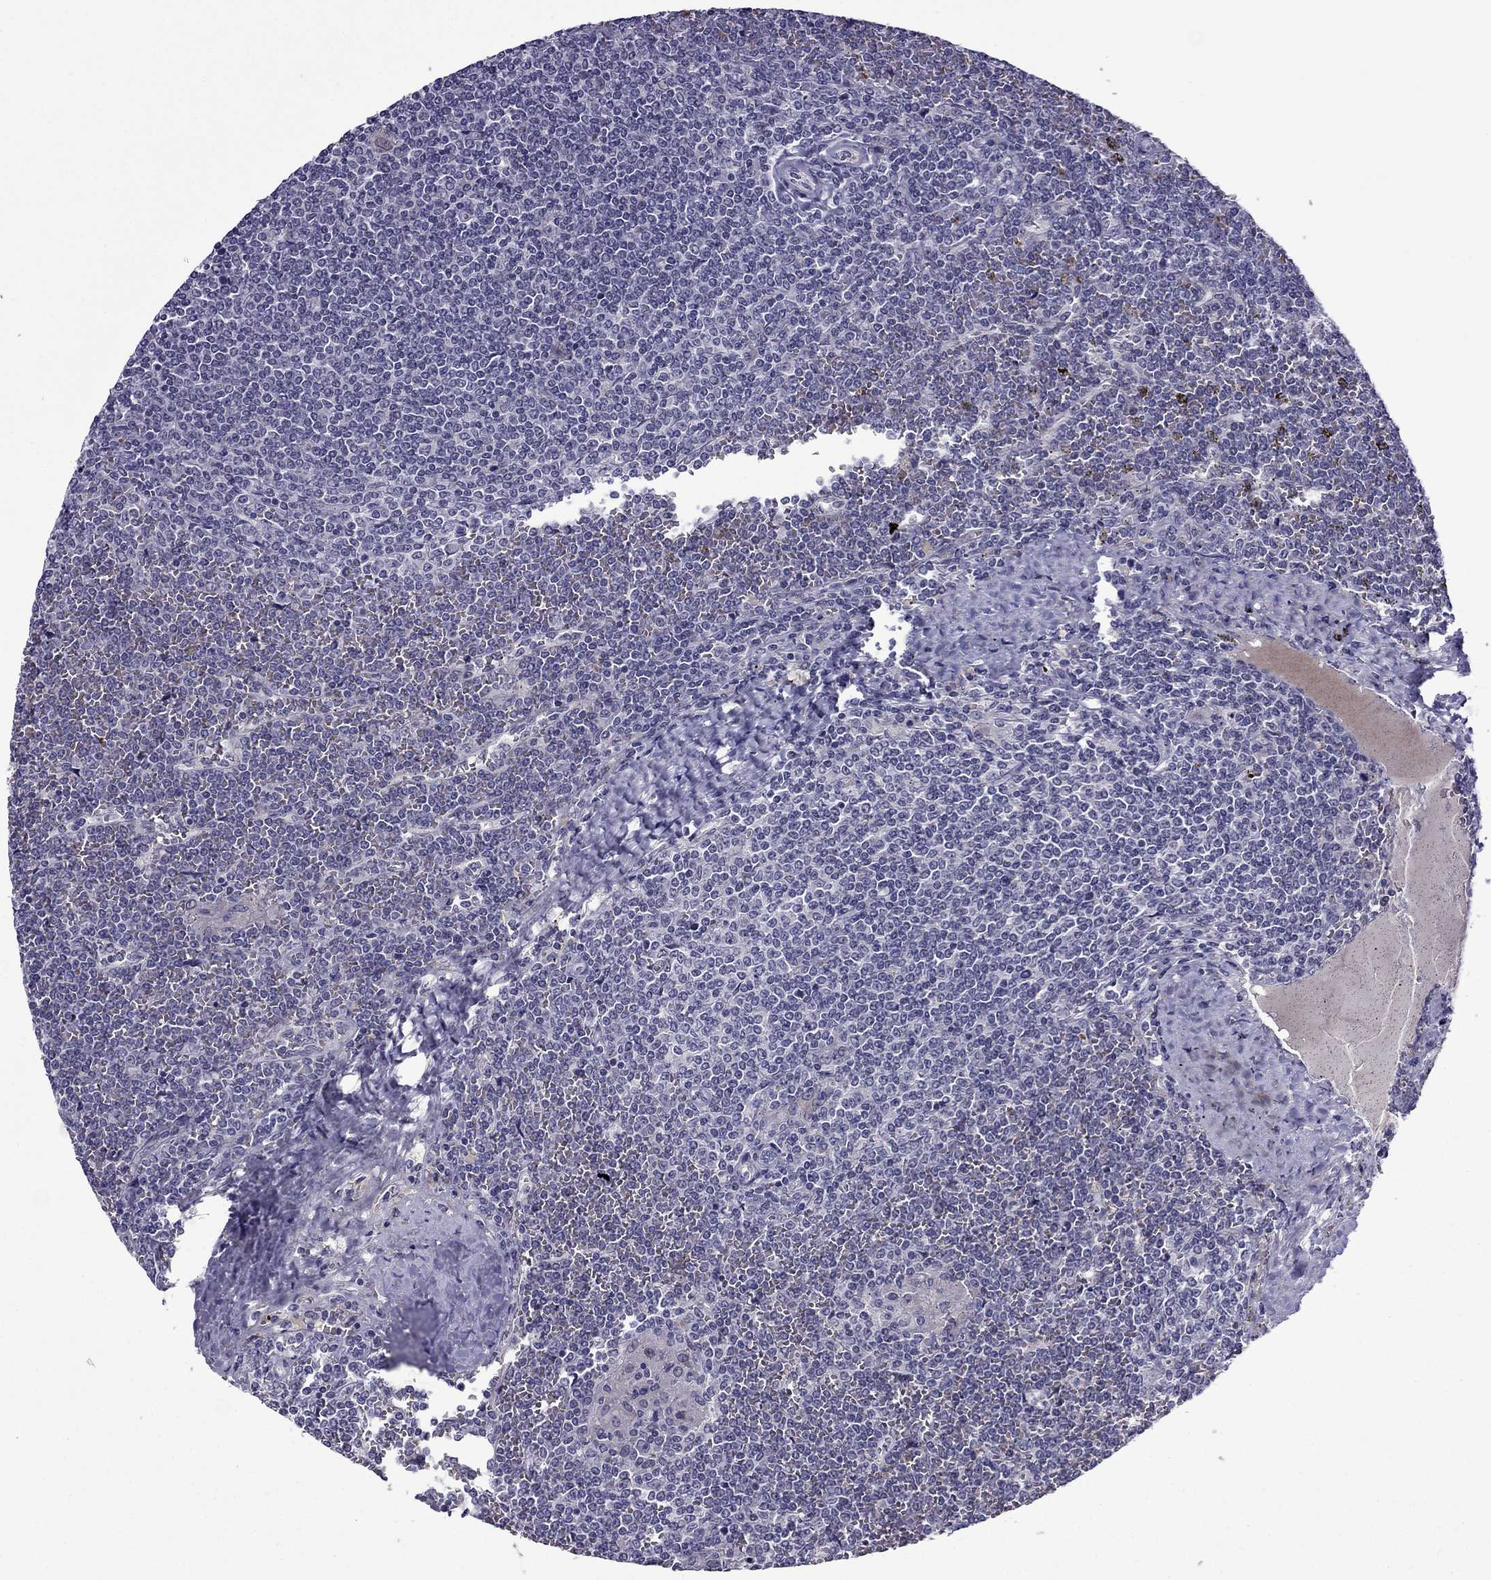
{"staining": {"intensity": "negative", "quantity": "none", "location": "none"}, "tissue": "lymphoma", "cell_type": "Tumor cells", "image_type": "cancer", "snomed": [{"axis": "morphology", "description": "Malignant lymphoma, non-Hodgkin's type, Low grade"}, {"axis": "topography", "description": "Spleen"}], "caption": "Immunohistochemistry (IHC) micrograph of human malignant lymphoma, non-Hodgkin's type (low-grade) stained for a protein (brown), which demonstrates no positivity in tumor cells. (Immunohistochemistry (IHC), brightfield microscopy, high magnification).", "gene": "MYBPH", "patient": {"sex": "female", "age": 19}}